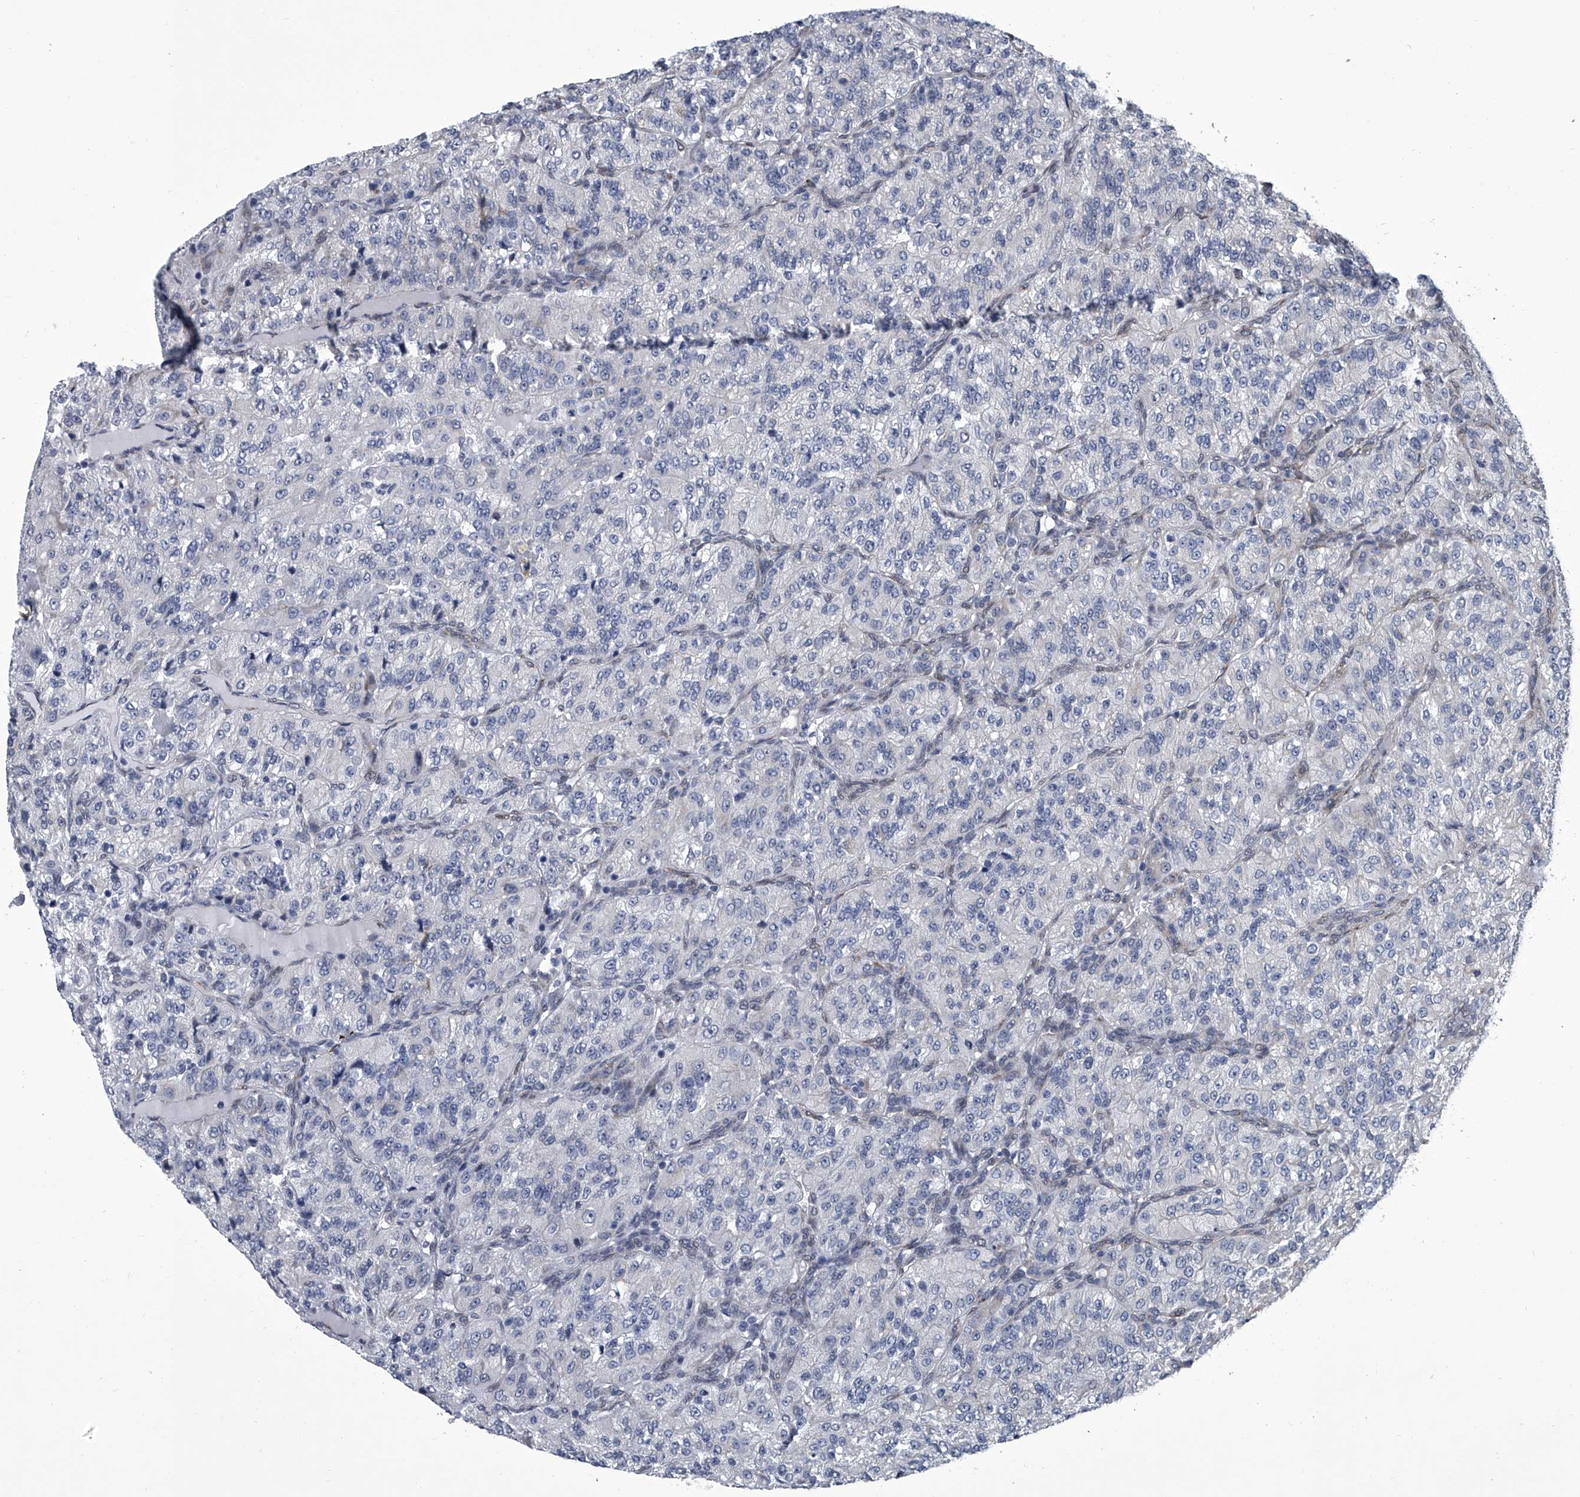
{"staining": {"intensity": "negative", "quantity": "none", "location": "none"}, "tissue": "renal cancer", "cell_type": "Tumor cells", "image_type": "cancer", "snomed": [{"axis": "morphology", "description": "Adenocarcinoma, NOS"}, {"axis": "topography", "description": "Kidney"}], "caption": "Tumor cells are negative for protein expression in human renal adenocarcinoma.", "gene": "PPP2R5D", "patient": {"sex": "female", "age": 63}}